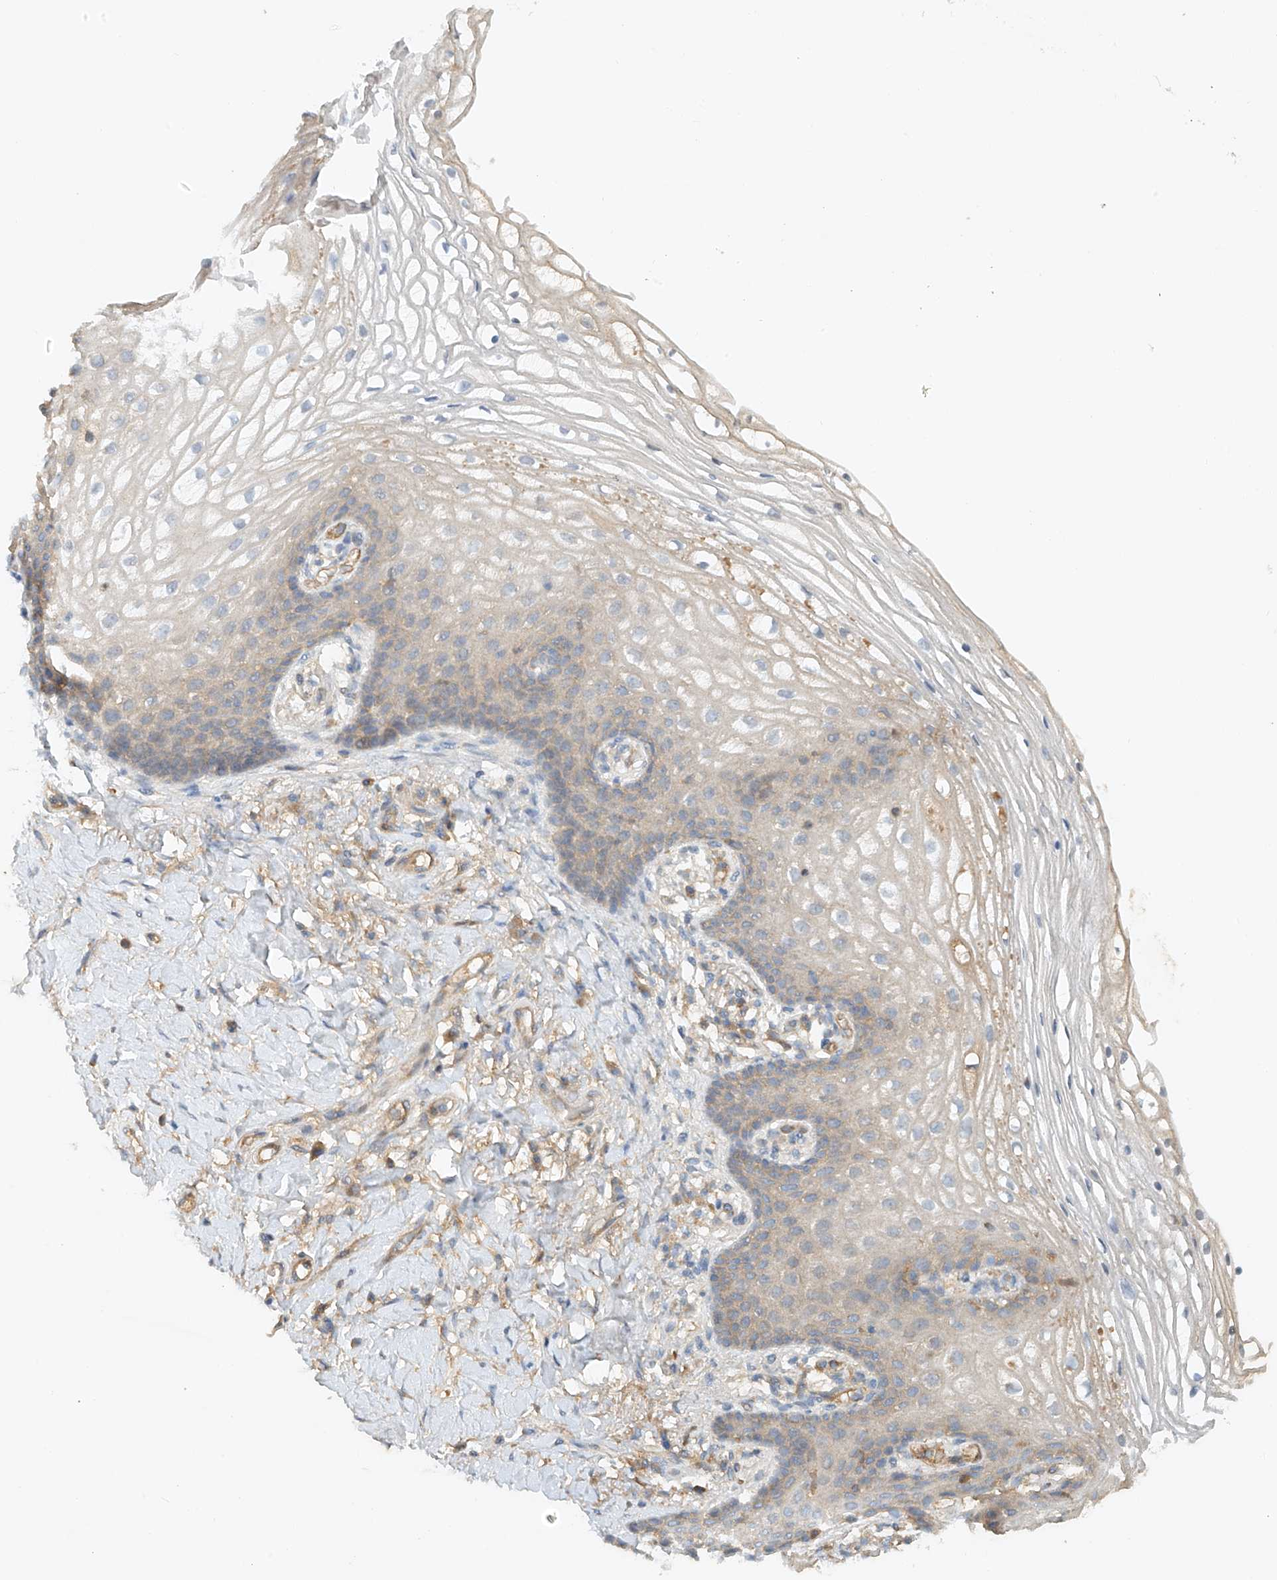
{"staining": {"intensity": "weak", "quantity": "<25%", "location": "cytoplasmic/membranous"}, "tissue": "vagina", "cell_type": "Squamous epithelial cells", "image_type": "normal", "snomed": [{"axis": "morphology", "description": "Normal tissue, NOS"}, {"axis": "topography", "description": "Vagina"}], "caption": "DAB (3,3'-diaminobenzidine) immunohistochemical staining of benign vagina demonstrates no significant positivity in squamous epithelial cells.", "gene": "ENSG00000266202", "patient": {"sex": "female", "age": 60}}